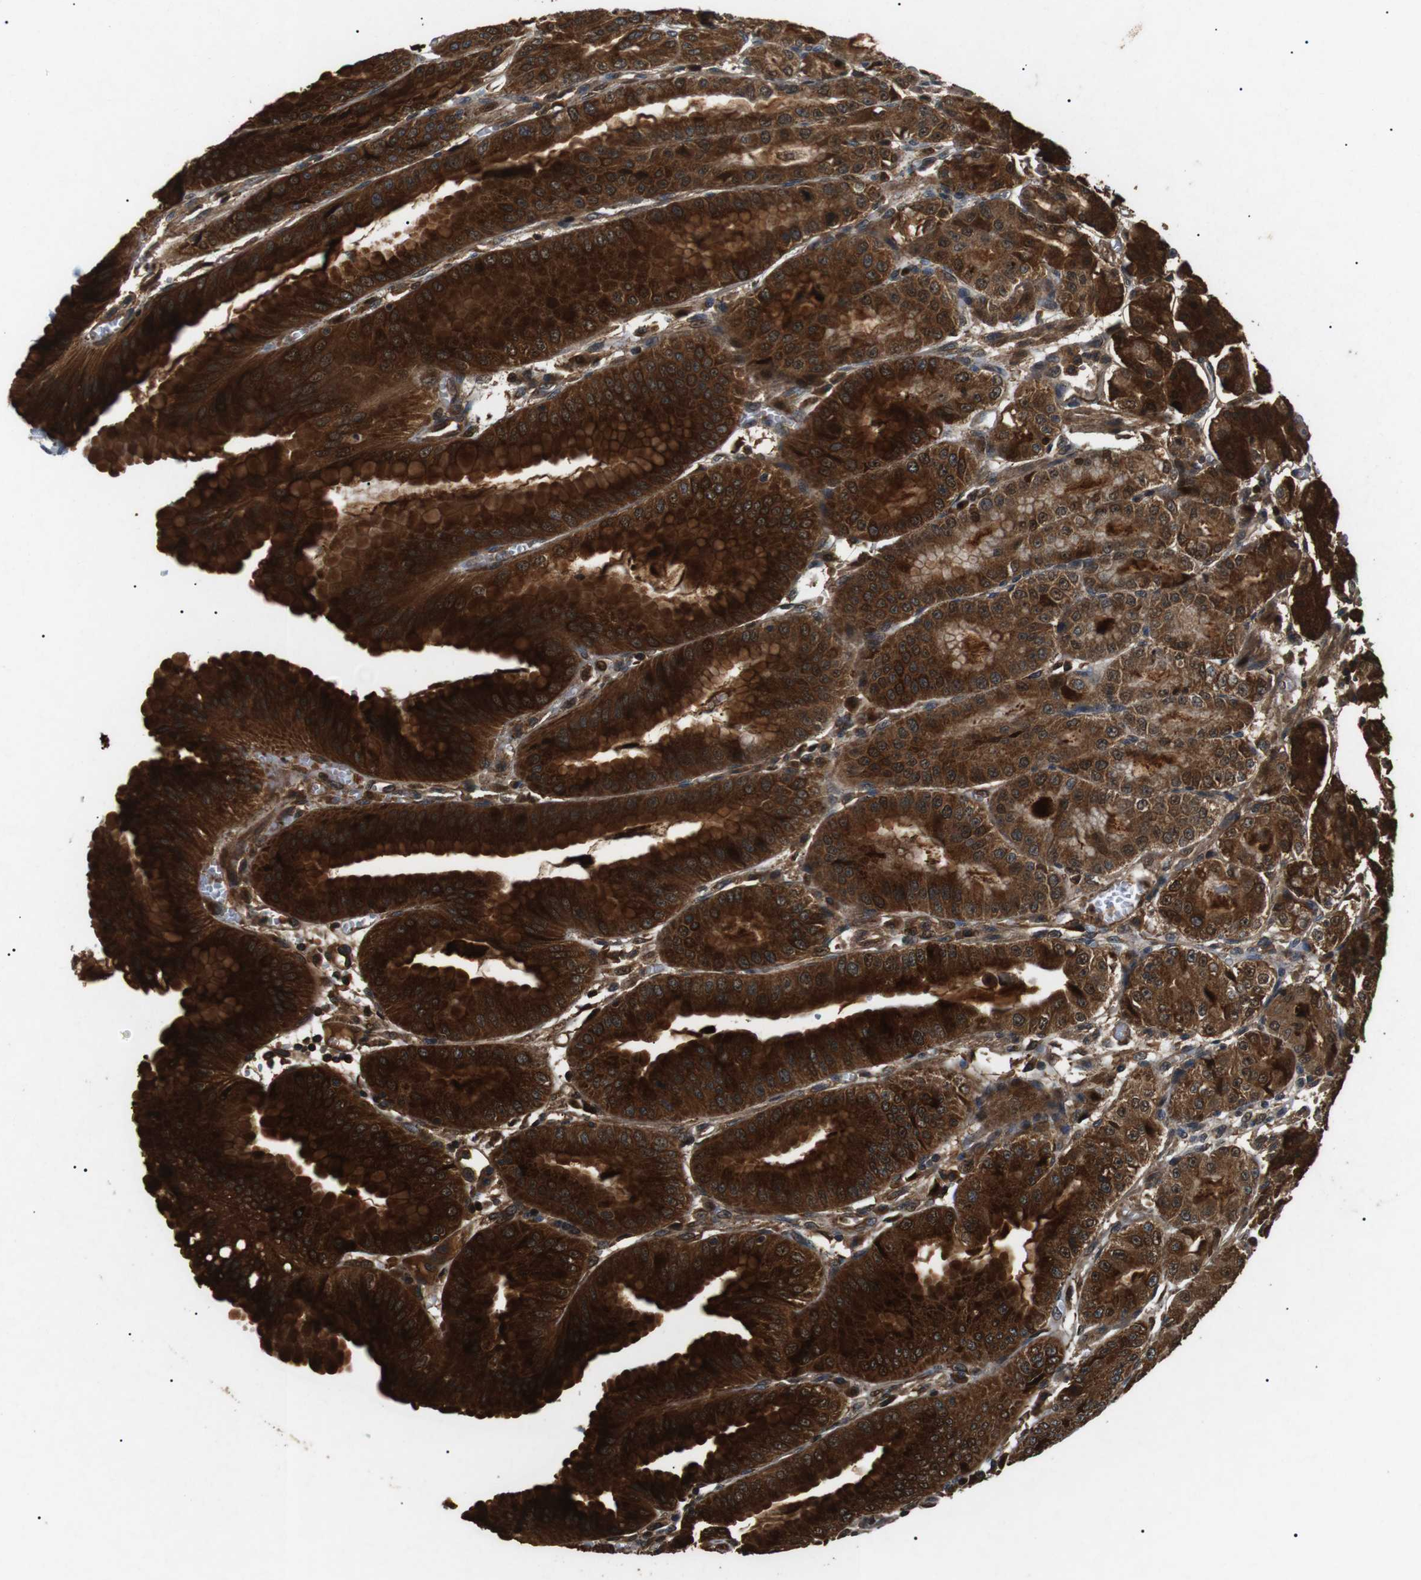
{"staining": {"intensity": "strong", "quantity": ">75%", "location": "cytoplasmic/membranous"}, "tissue": "stomach", "cell_type": "Glandular cells", "image_type": "normal", "snomed": [{"axis": "morphology", "description": "Normal tissue, NOS"}, {"axis": "topography", "description": "Stomach, lower"}], "caption": "About >75% of glandular cells in benign stomach show strong cytoplasmic/membranous protein expression as visualized by brown immunohistochemical staining.", "gene": "TBC1D15", "patient": {"sex": "male", "age": 71}}